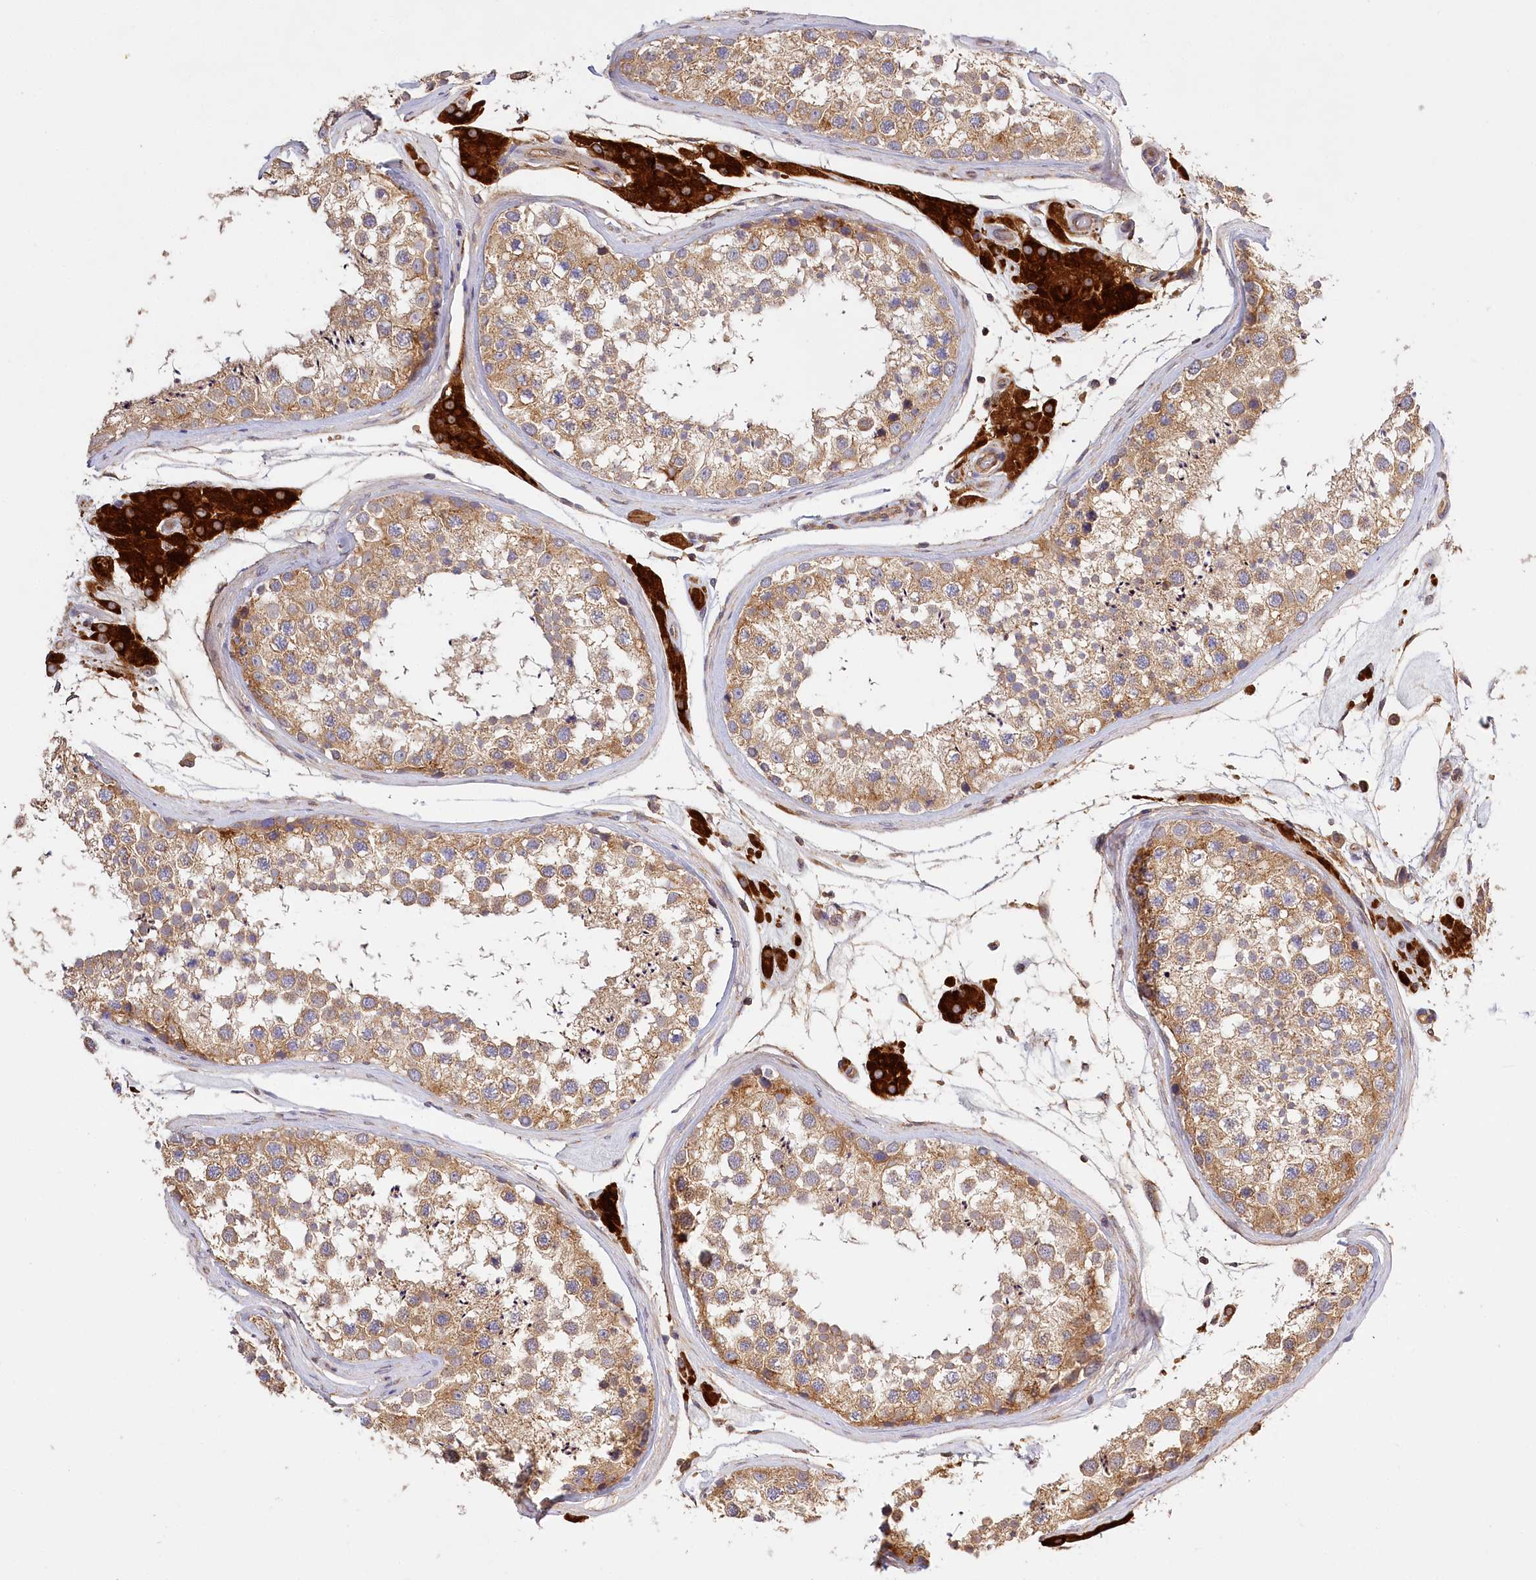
{"staining": {"intensity": "moderate", "quantity": ">75%", "location": "cytoplasmic/membranous"}, "tissue": "testis", "cell_type": "Cells in seminiferous ducts", "image_type": "normal", "snomed": [{"axis": "morphology", "description": "Normal tissue, NOS"}, {"axis": "topography", "description": "Testis"}], "caption": "Immunohistochemical staining of benign human testis demonstrates >75% levels of moderate cytoplasmic/membranous protein staining in about >75% of cells in seminiferous ducts.", "gene": "LSS", "patient": {"sex": "male", "age": 46}}